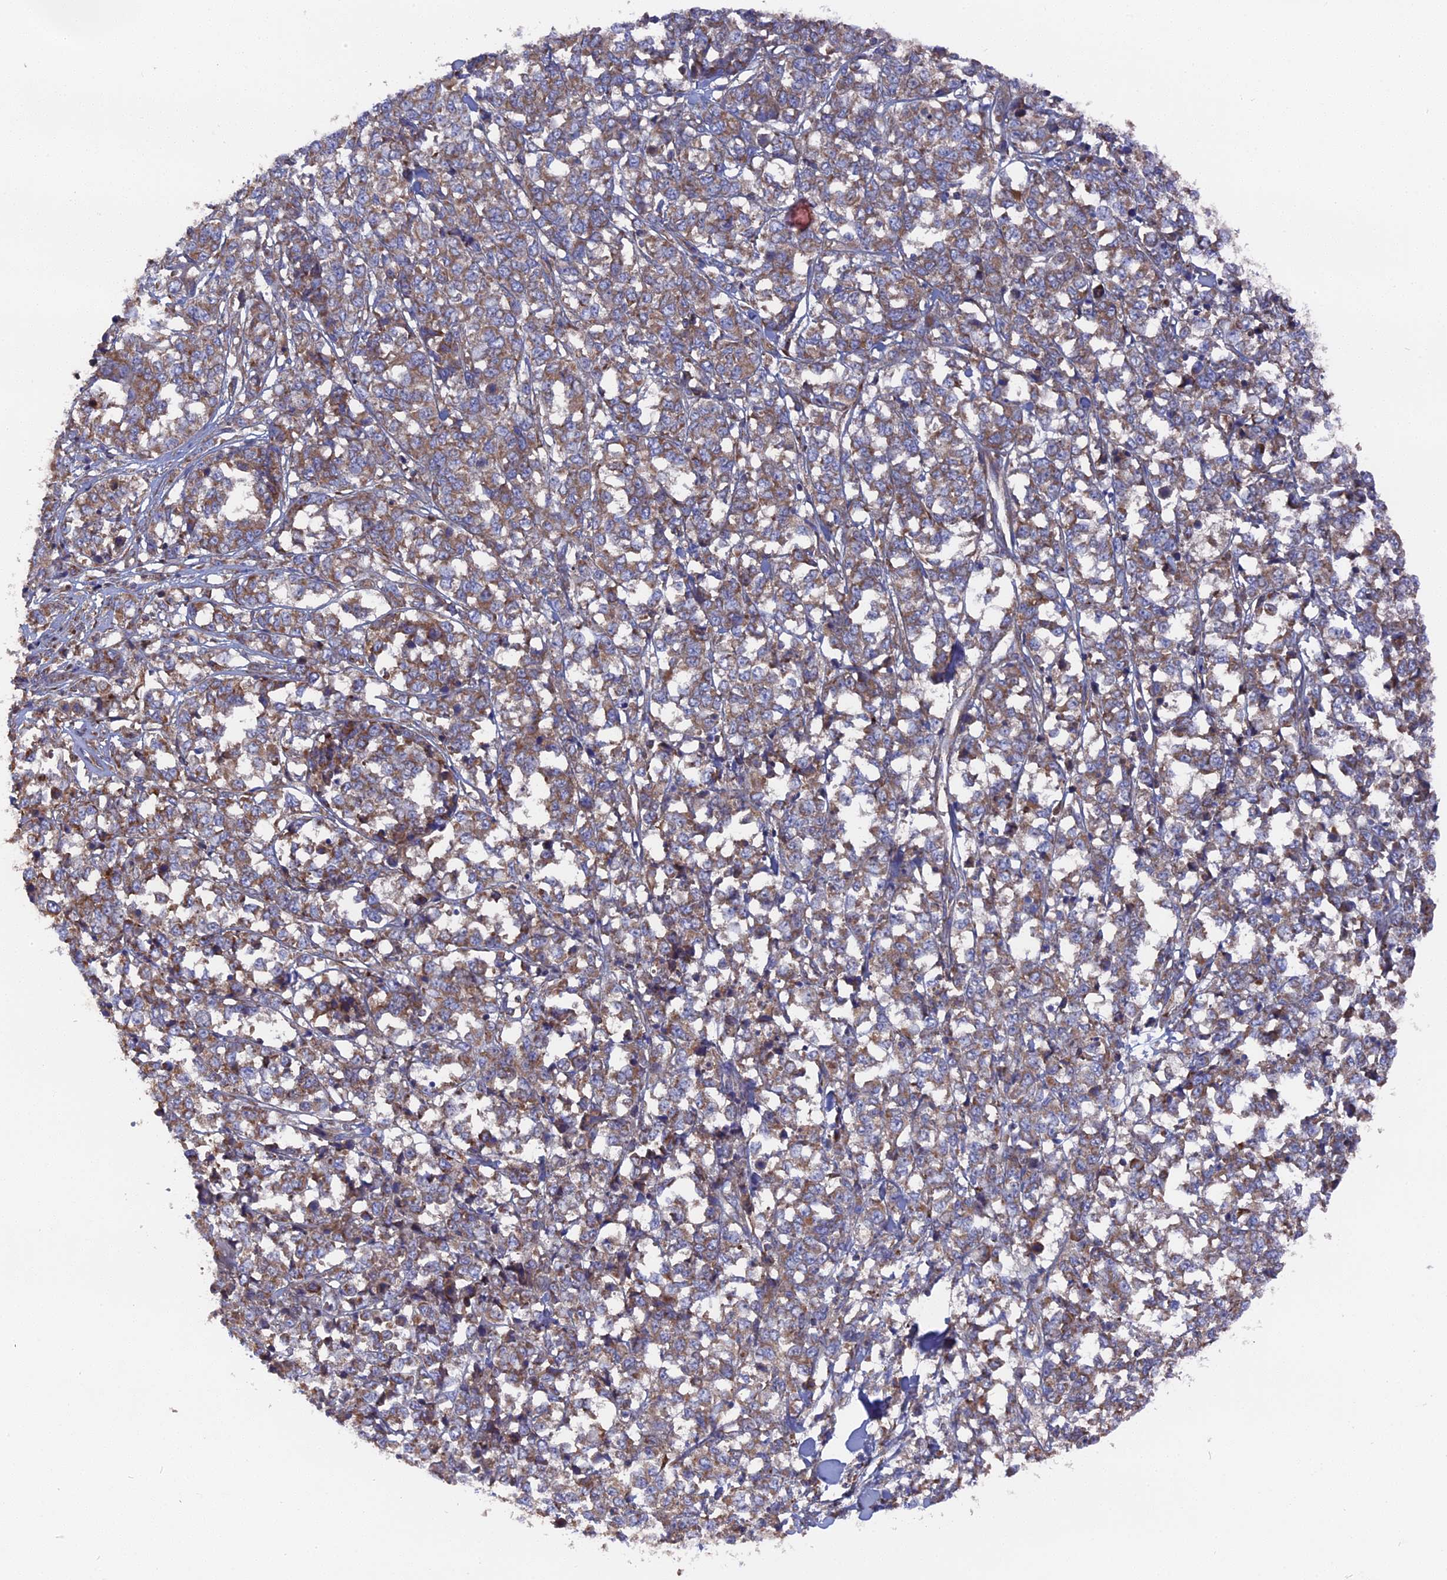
{"staining": {"intensity": "moderate", "quantity": ">75%", "location": "cytoplasmic/membranous"}, "tissue": "melanoma", "cell_type": "Tumor cells", "image_type": "cancer", "snomed": [{"axis": "morphology", "description": "Malignant melanoma, NOS"}, {"axis": "topography", "description": "Skin"}], "caption": "Human melanoma stained with a protein marker exhibits moderate staining in tumor cells.", "gene": "TELO2", "patient": {"sex": "female", "age": 72}}